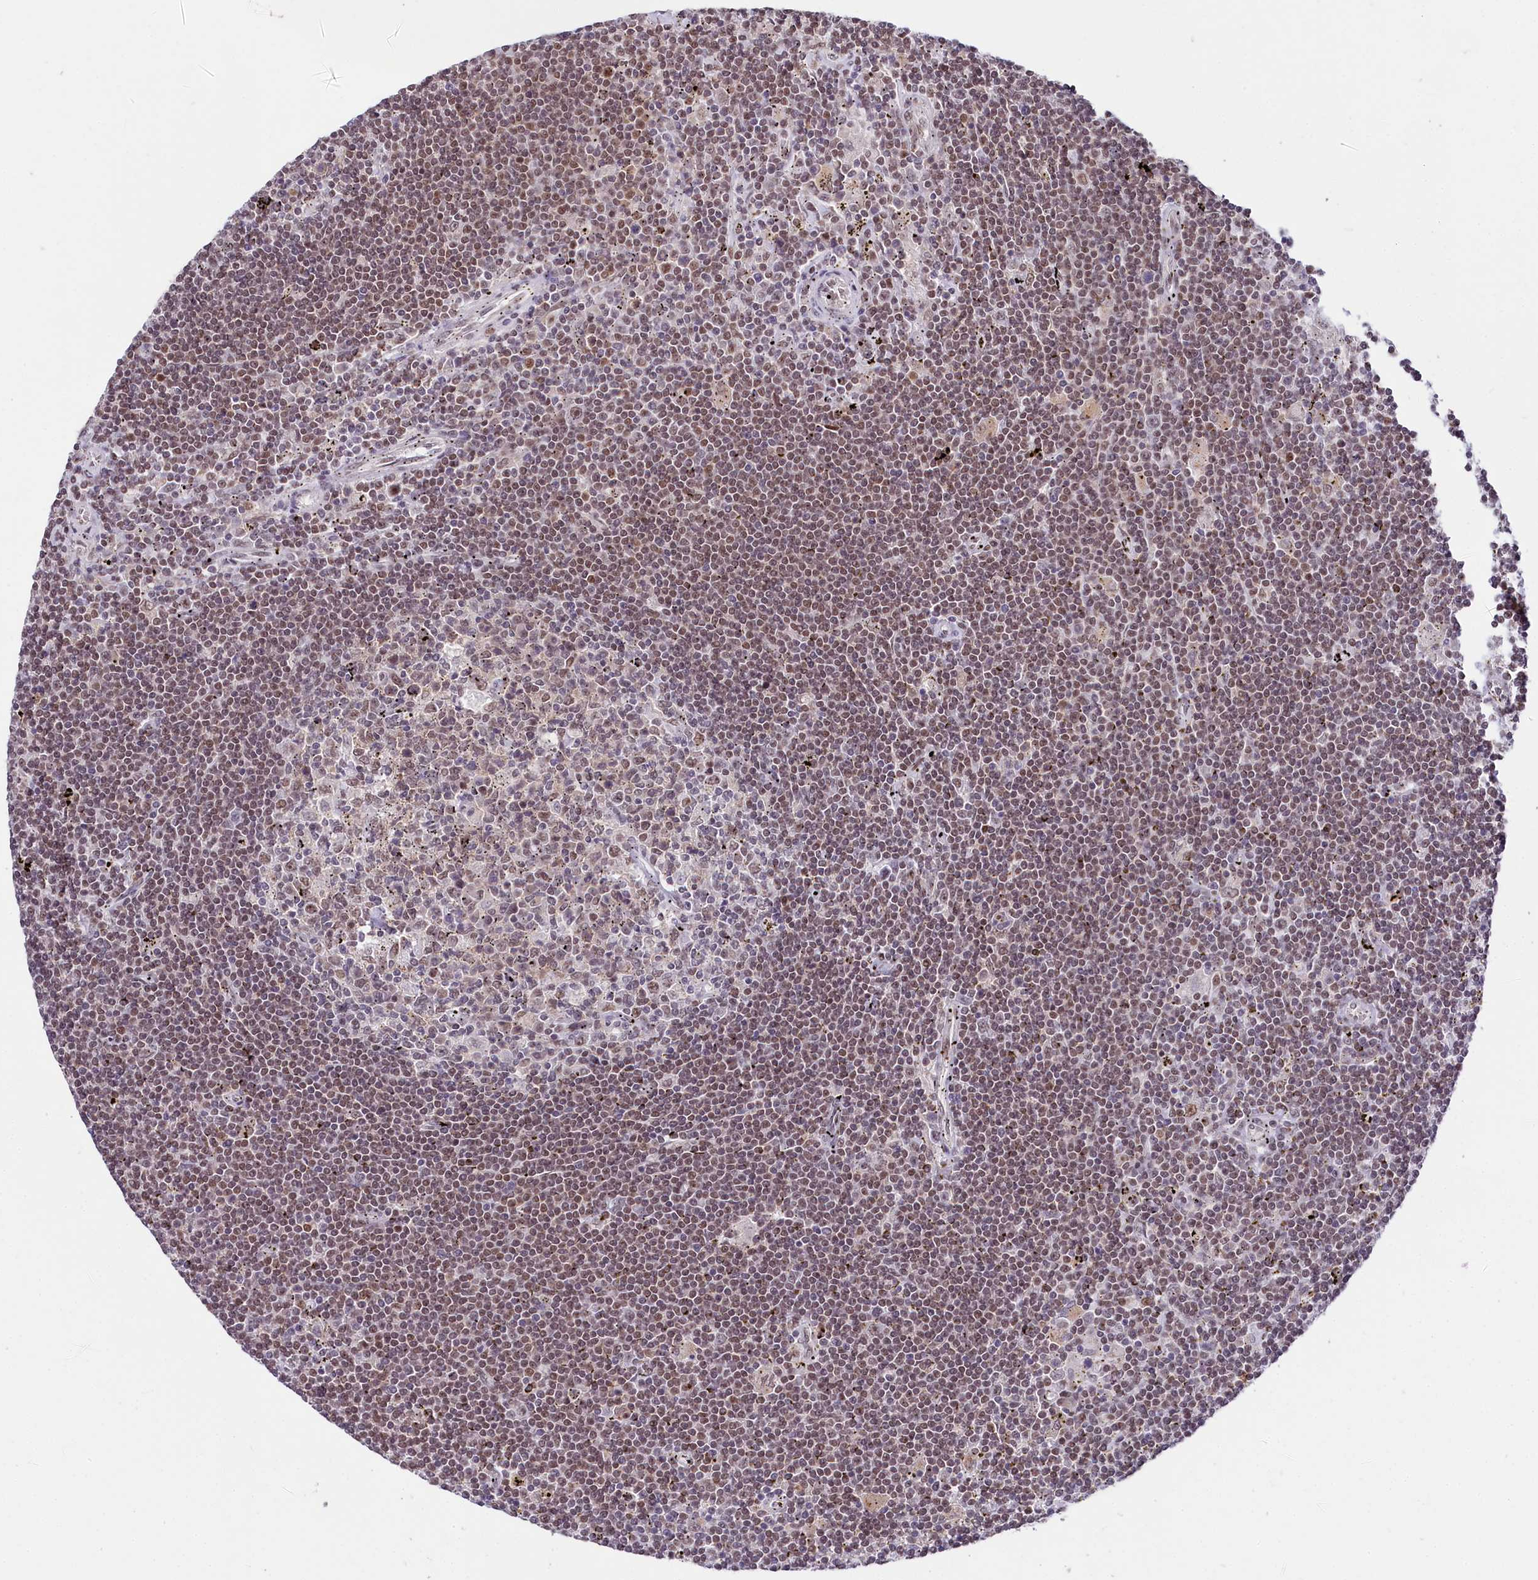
{"staining": {"intensity": "moderate", "quantity": ">75%", "location": "nuclear"}, "tissue": "lymphoma", "cell_type": "Tumor cells", "image_type": "cancer", "snomed": [{"axis": "morphology", "description": "Malignant lymphoma, non-Hodgkin's type, Low grade"}, {"axis": "topography", "description": "Spleen"}], "caption": "DAB (3,3'-diaminobenzidine) immunohistochemical staining of human lymphoma exhibits moderate nuclear protein positivity in about >75% of tumor cells. The staining was performed using DAB (3,3'-diaminobenzidine) to visualize the protein expression in brown, while the nuclei were stained in blue with hematoxylin (Magnification: 20x).", "gene": "SCAF11", "patient": {"sex": "male", "age": 76}}